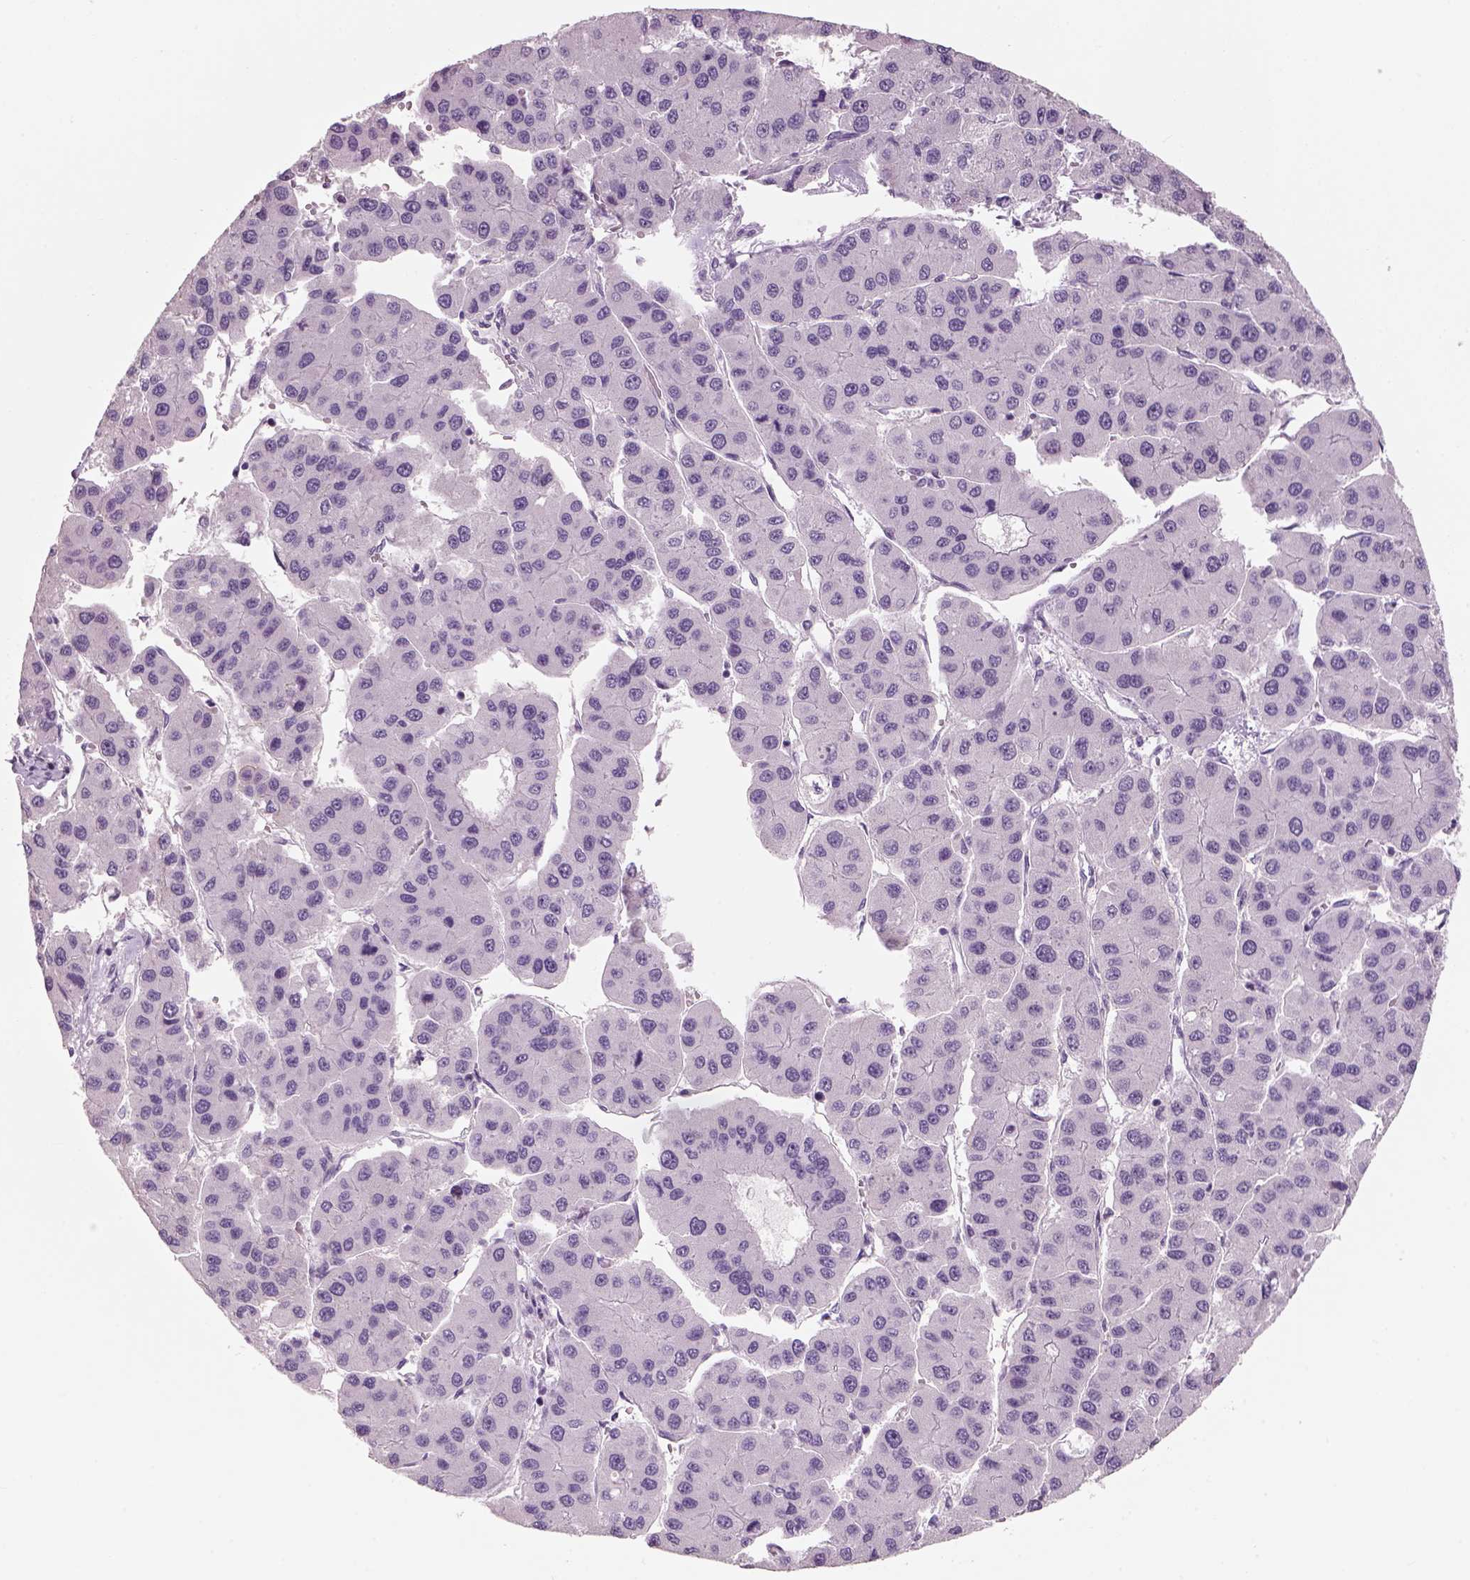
{"staining": {"intensity": "negative", "quantity": "none", "location": "none"}, "tissue": "liver cancer", "cell_type": "Tumor cells", "image_type": "cancer", "snomed": [{"axis": "morphology", "description": "Carcinoma, Hepatocellular, NOS"}, {"axis": "topography", "description": "Liver"}], "caption": "Immunohistochemistry of hepatocellular carcinoma (liver) displays no expression in tumor cells.", "gene": "SLC6A2", "patient": {"sex": "male", "age": 73}}